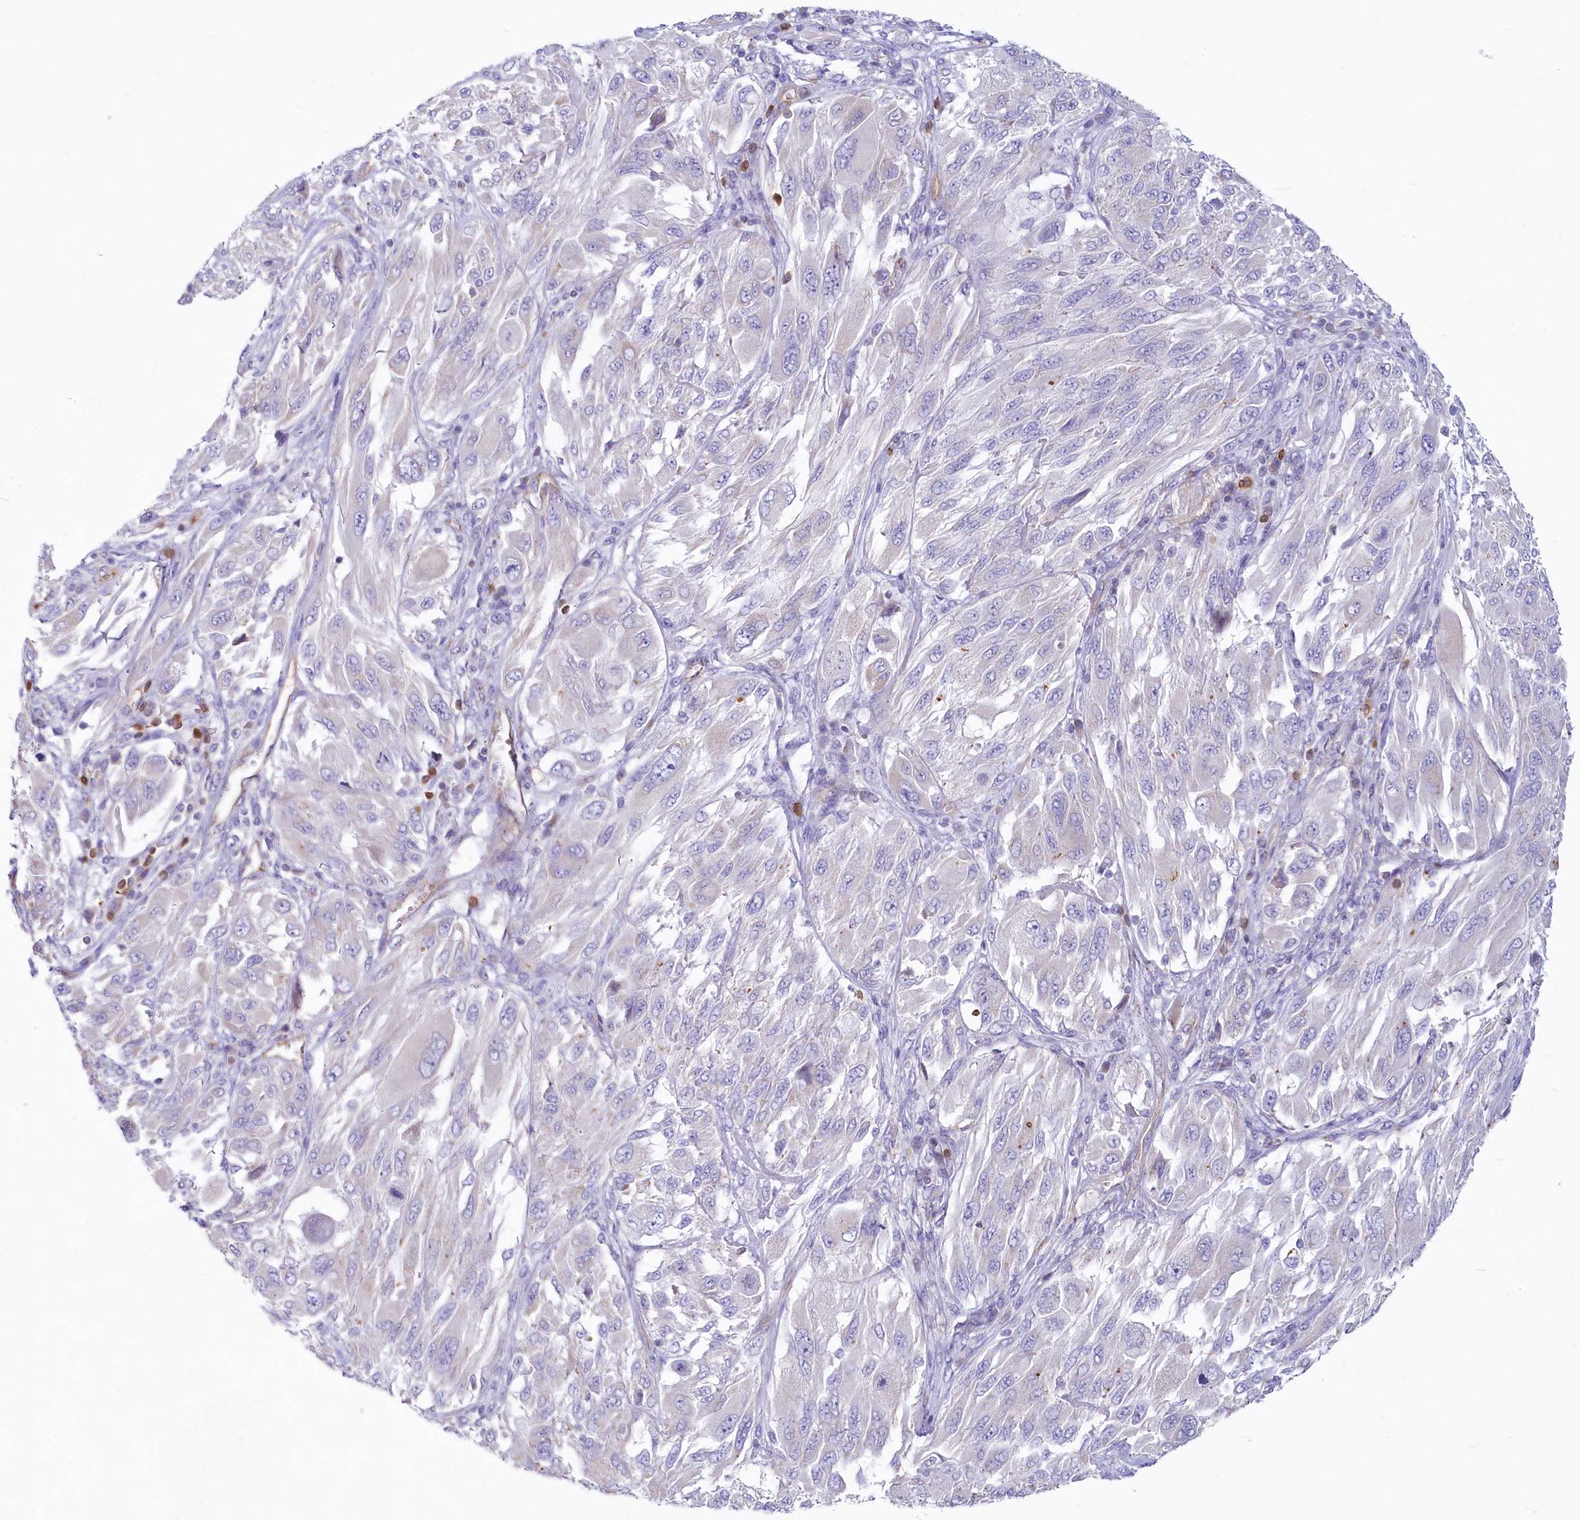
{"staining": {"intensity": "negative", "quantity": "none", "location": "none"}, "tissue": "melanoma", "cell_type": "Tumor cells", "image_type": "cancer", "snomed": [{"axis": "morphology", "description": "Malignant melanoma, NOS"}, {"axis": "topography", "description": "Skin"}], "caption": "An immunohistochemistry (IHC) image of melanoma is shown. There is no staining in tumor cells of melanoma.", "gene": "LMOD3", "patient": {"sex": "female", "age": 91}}